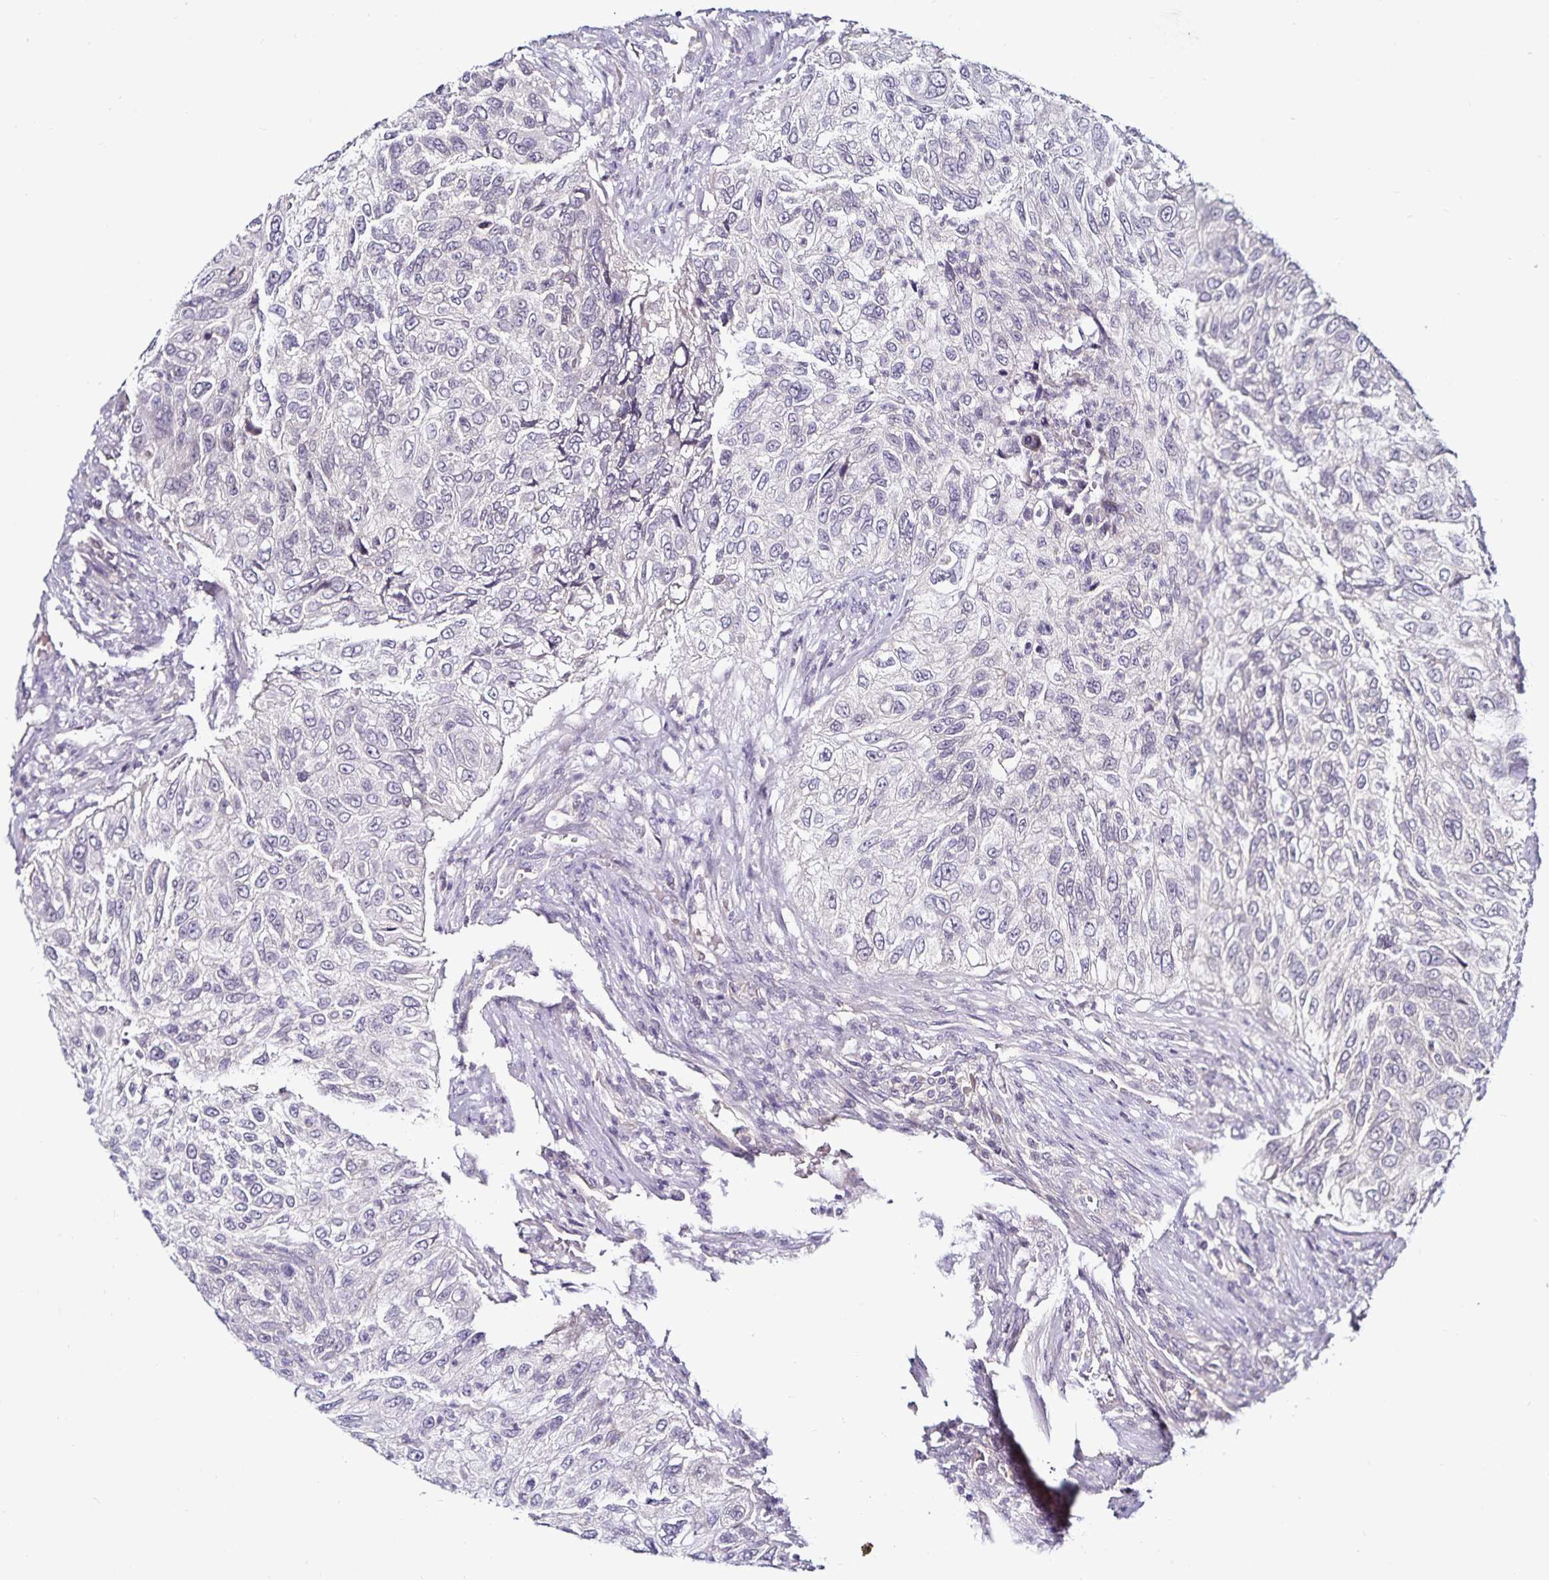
{"staining": {"intensity": "negative", "quantity": "none", "location": "none"}, "tissue": "urothelial cancer", "cell_type": "Tumor cells", "image_type": "cancer", "snomed": [{"axis": "morphology", "description": "Urothelial carcinoma, High grade"}, {"axis": "topography", "description": "Urinary bladder"}], "caption": "Human urothelial cancer stained for a protein using immunohistochemistry (IHC) shows no expression in tumor cells.", "gene": "ACSL5", "patient": {"sex": "female", "age": 60}}